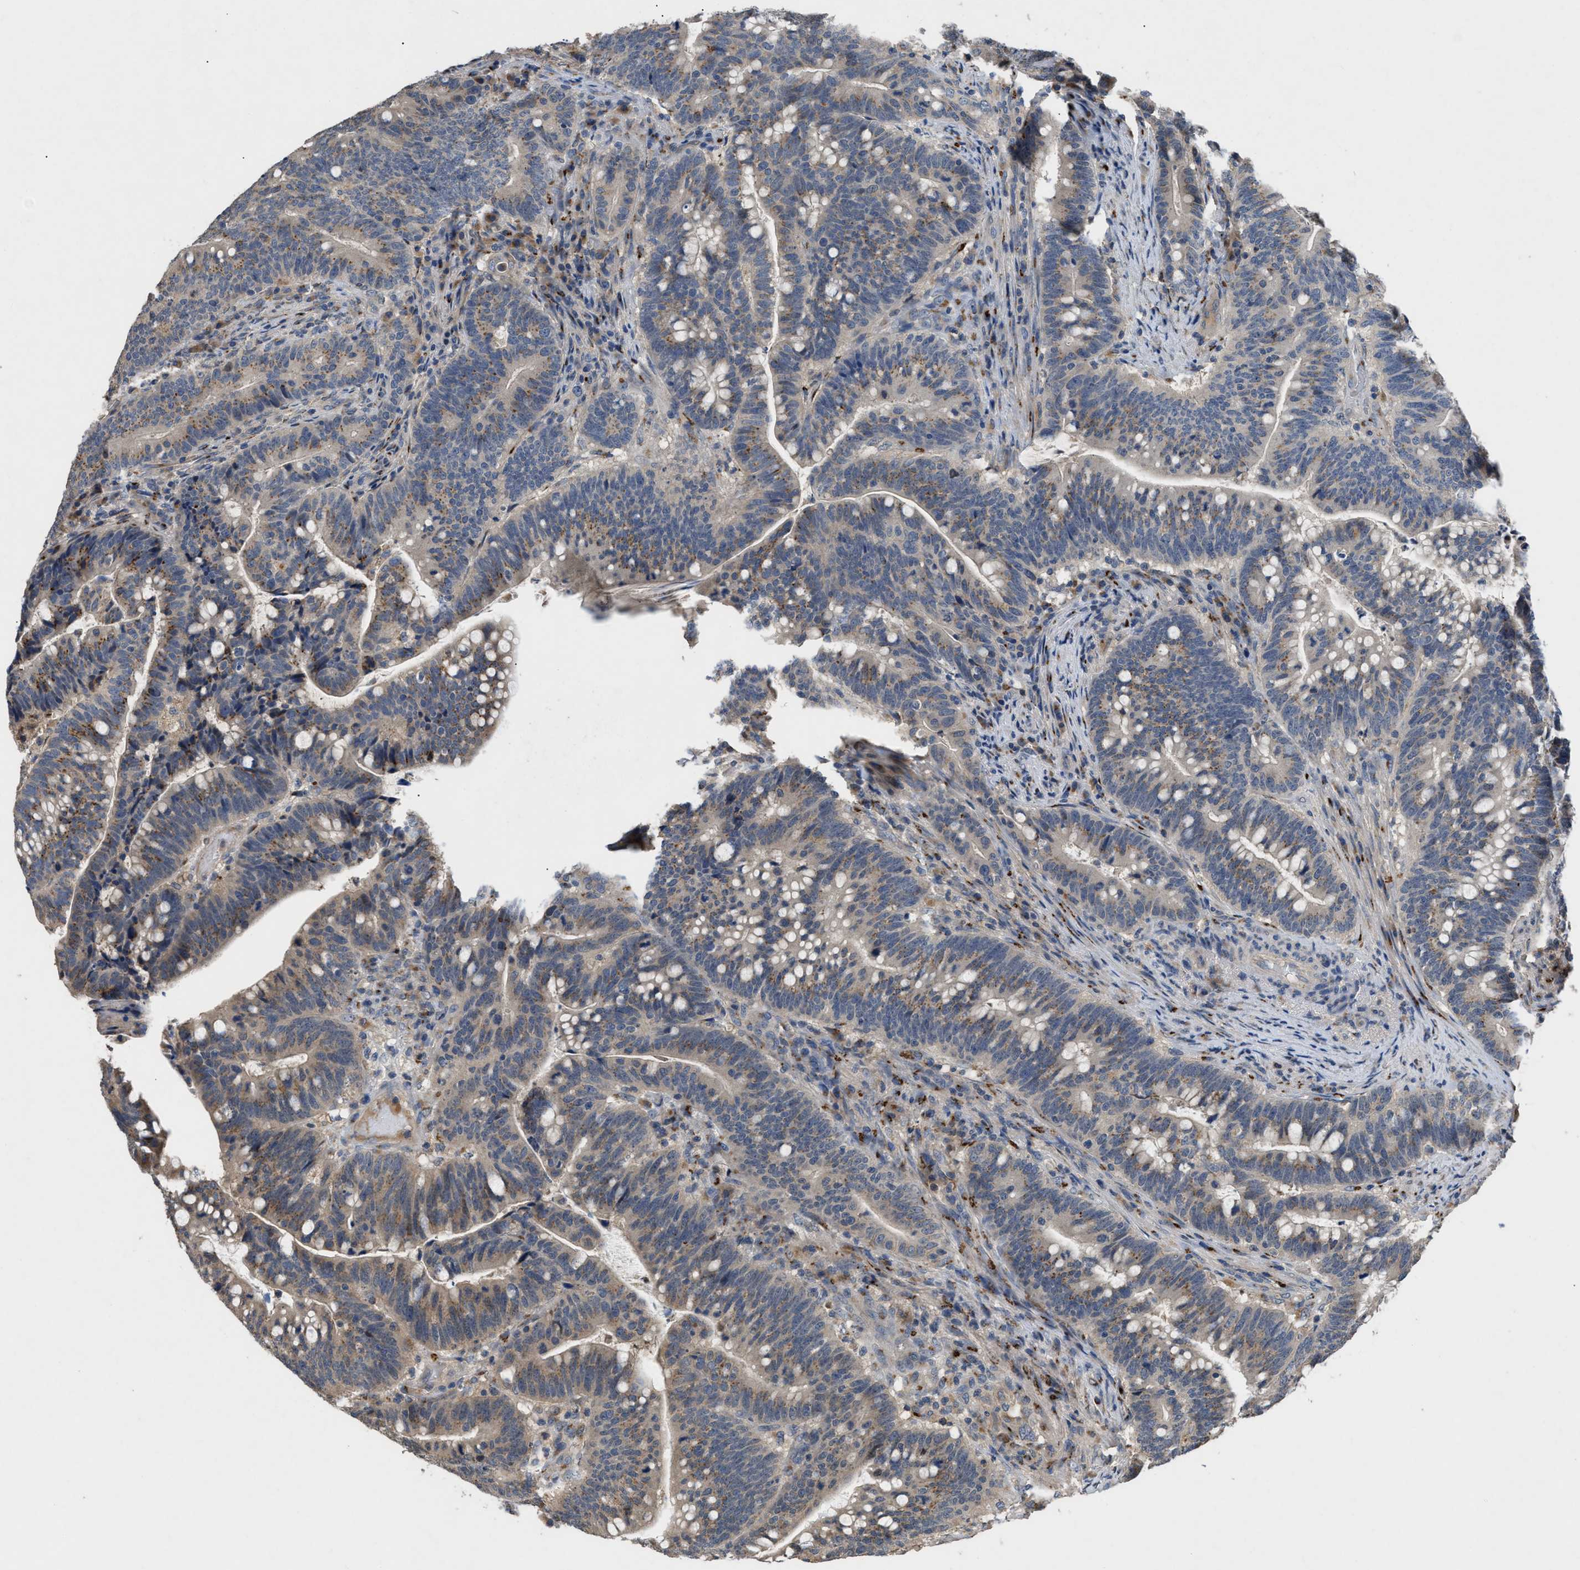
{"staining": {"intensity": "weak", "quantity": ">75%", "location": "cytoplasmic/membranous"}, "tissue": "colorectal cancer", "cell_type": "Tumor cells", "image_type": "cancer", "snomed": [{"axis": "morphology", "description": "Normal tissue, NOS"}, {"axis": "morphology", "description": "Adenocarcinoma, NOS"}, {"axis": "topography", "description": "Colon"}], "caption": "Protein positivity by IHC demonstrates weak cytoplasmic/membranous expression in about >75% of tumor cells in colorectal adenocarcinoma.", "gene": "SIK2", "patient": {"sex": "female", "age": 66}}